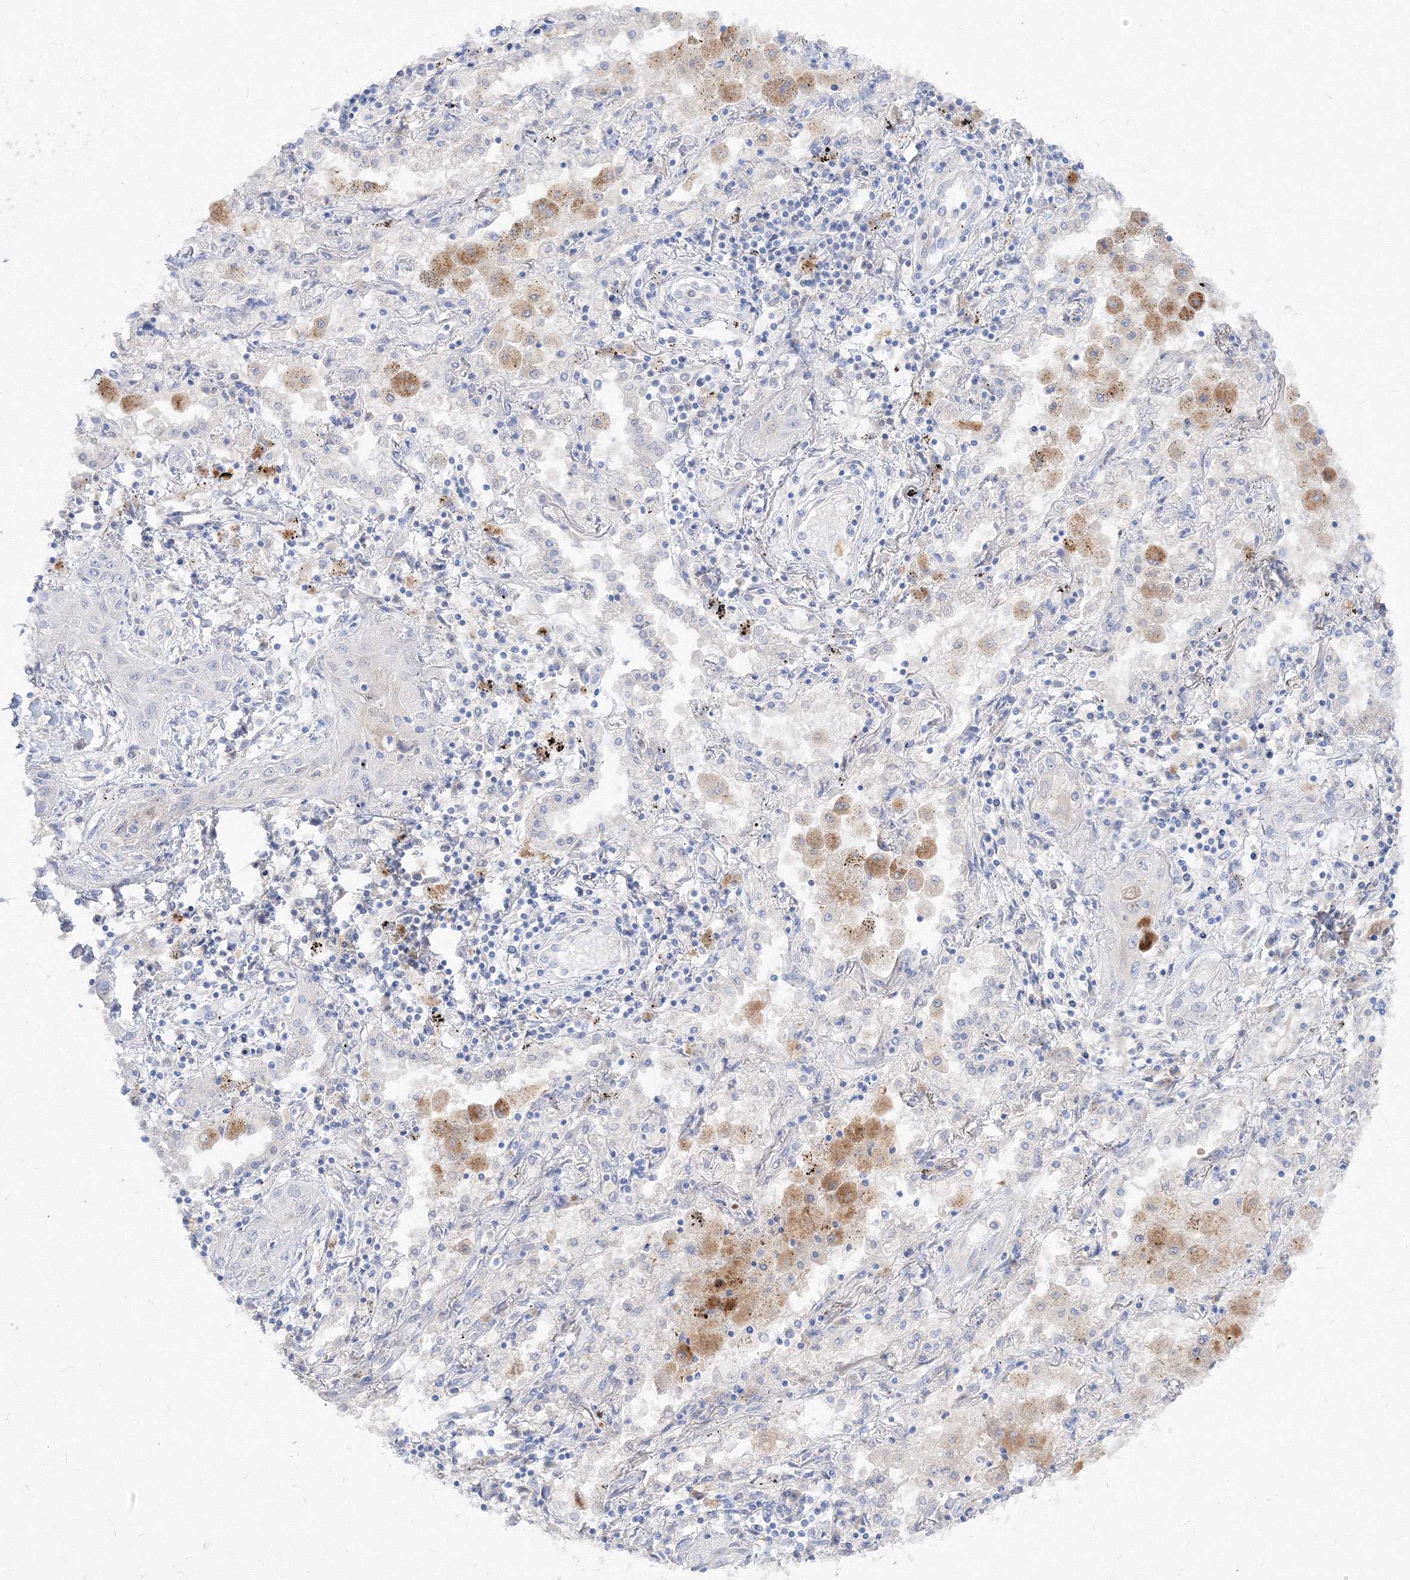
{"staining": {"intensity": "negative", "quantity": "none", "location": "none"}, "tissue": "lung cancer", "cell_type": "Tumor cells", "image_type": "cancer", "snomed": [{"axis": "morphology", "description": "Squamous cell carcinoma, NOS"}, {"axis": "topography", "description": "Lung"}], "caption": "Photomicrograph shows no significant protein staining in tumor cells of squamous cell carcinoma (lung). The staining was performed using DAB (3,3'-diaminobenzidine) to visualize the protein expression in brown, while the nuclei were stained in blue with hematoxylin (Magnification: 20x).", "gene": "FBXL8", "patient": {"sex": "female", "age": 47}}